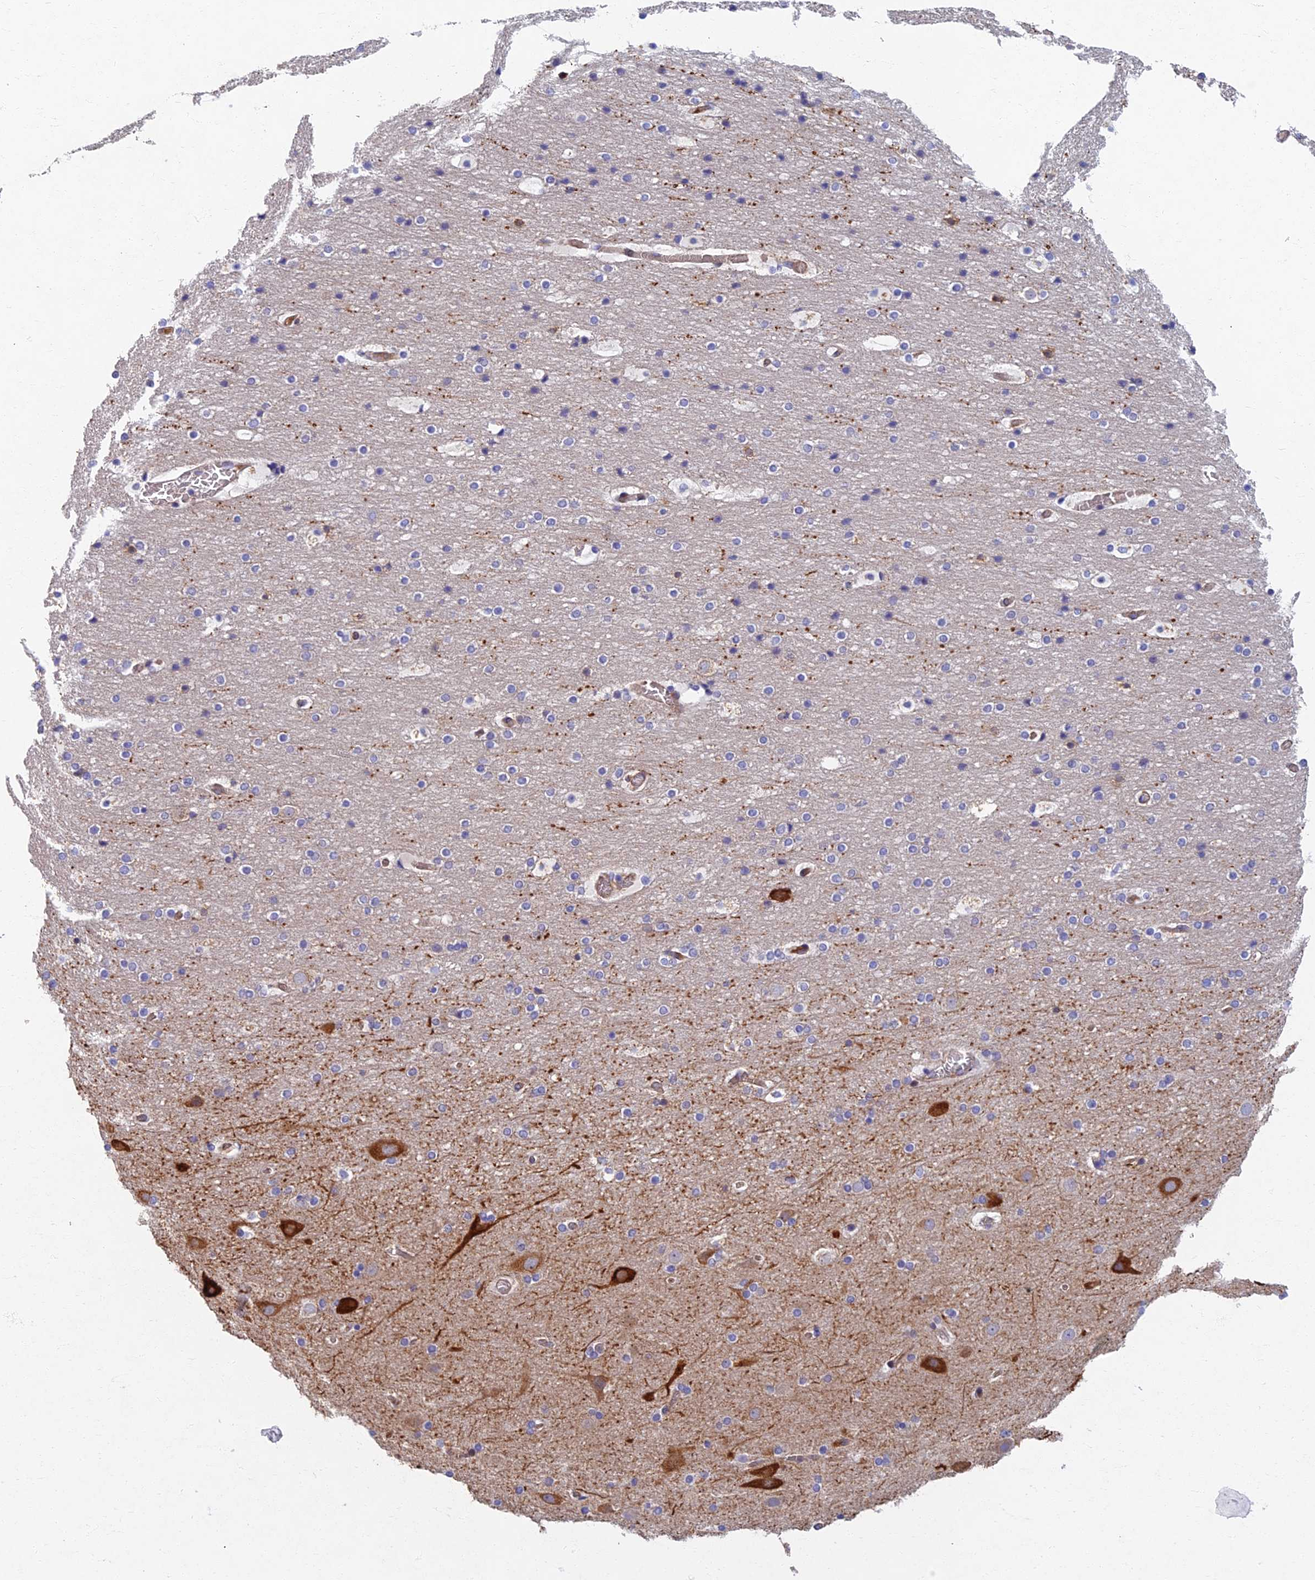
{"staining": {"intensity": "weak", "quantity": ">75%", "location": "cytoplasmic/membranous"}, "tissue": "cerebral cortex", "cell_type": "Endothelial cells", "image_type": "normal", "snomed": [{"axis": "morphology", "description": "Normal tissue, NOS"}, {"axis": "topography", "description": "Cerebral cortex"}], "caption": "Immunohistochemistry (IHC) (DAB (3,3'-diaminobenzidine)) staining of unremarkable cerebral cortex displays weak cytoplasmic/membranous protein positivity in about >75% of endothelial cells. The protein of interest is shown in brown color, while the nuclei are stained blue.", "gene": "RHBDL2", "patient": {"sex": "male", "age": 57}}